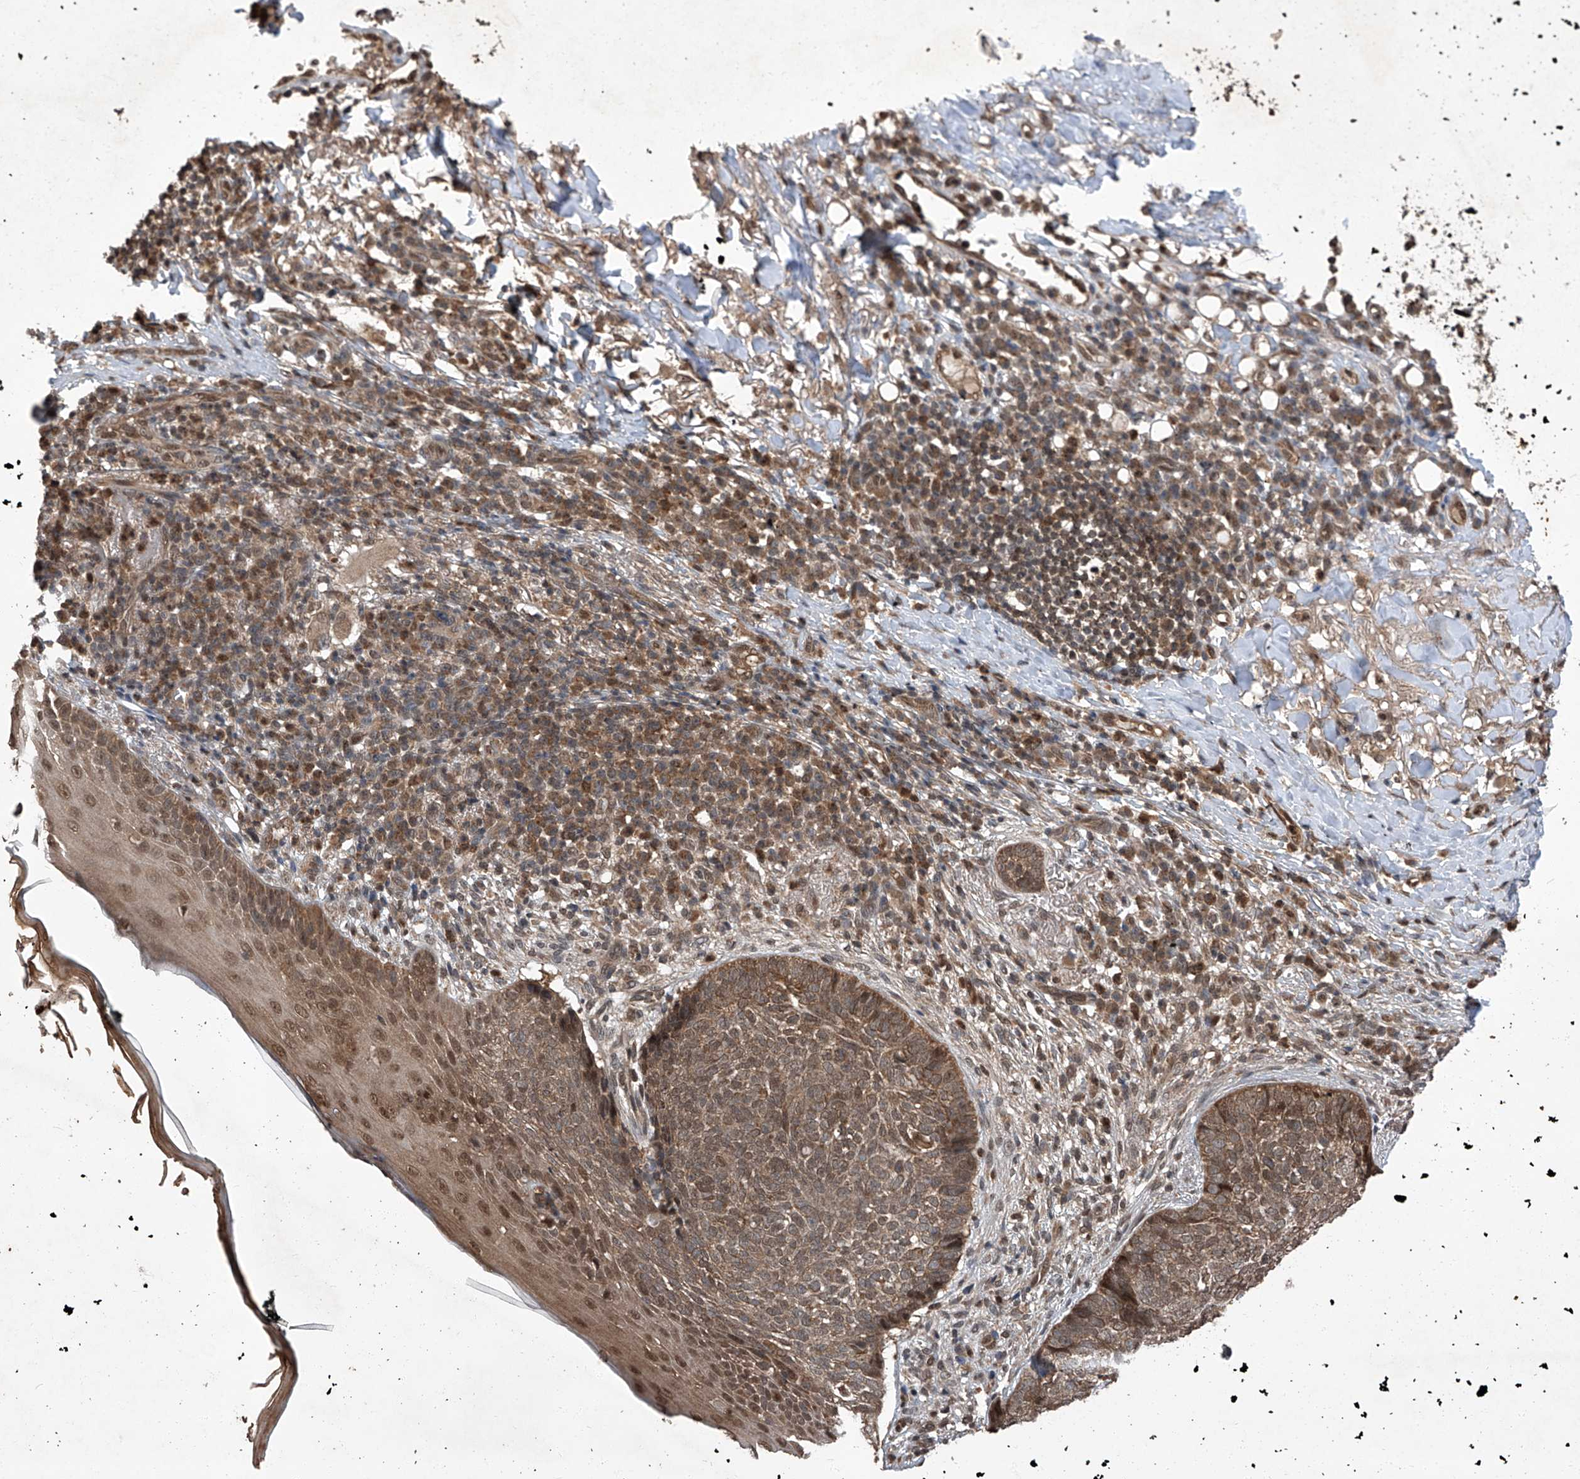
{"staining": {"intensity": "moderate", "quantity": ">75%", "location": "cytoplasmic/membranous"}, "tissue": "skin cancer", "cell_type": "Tumor cells", "image_type": "cancer", "snomed": [{"axis": "morphology", "description": "Basal cell carcinoma"}, {"axis": "topography", "description": "Skin"}], "caption": "Tumor cells display medium levels of moderate cytoplasmic/membranous positivity in about >75% of cells in skin basal cell carcinoma.", "gene": "TSNAX", "patient": {"sex": "male", "age": 85}}